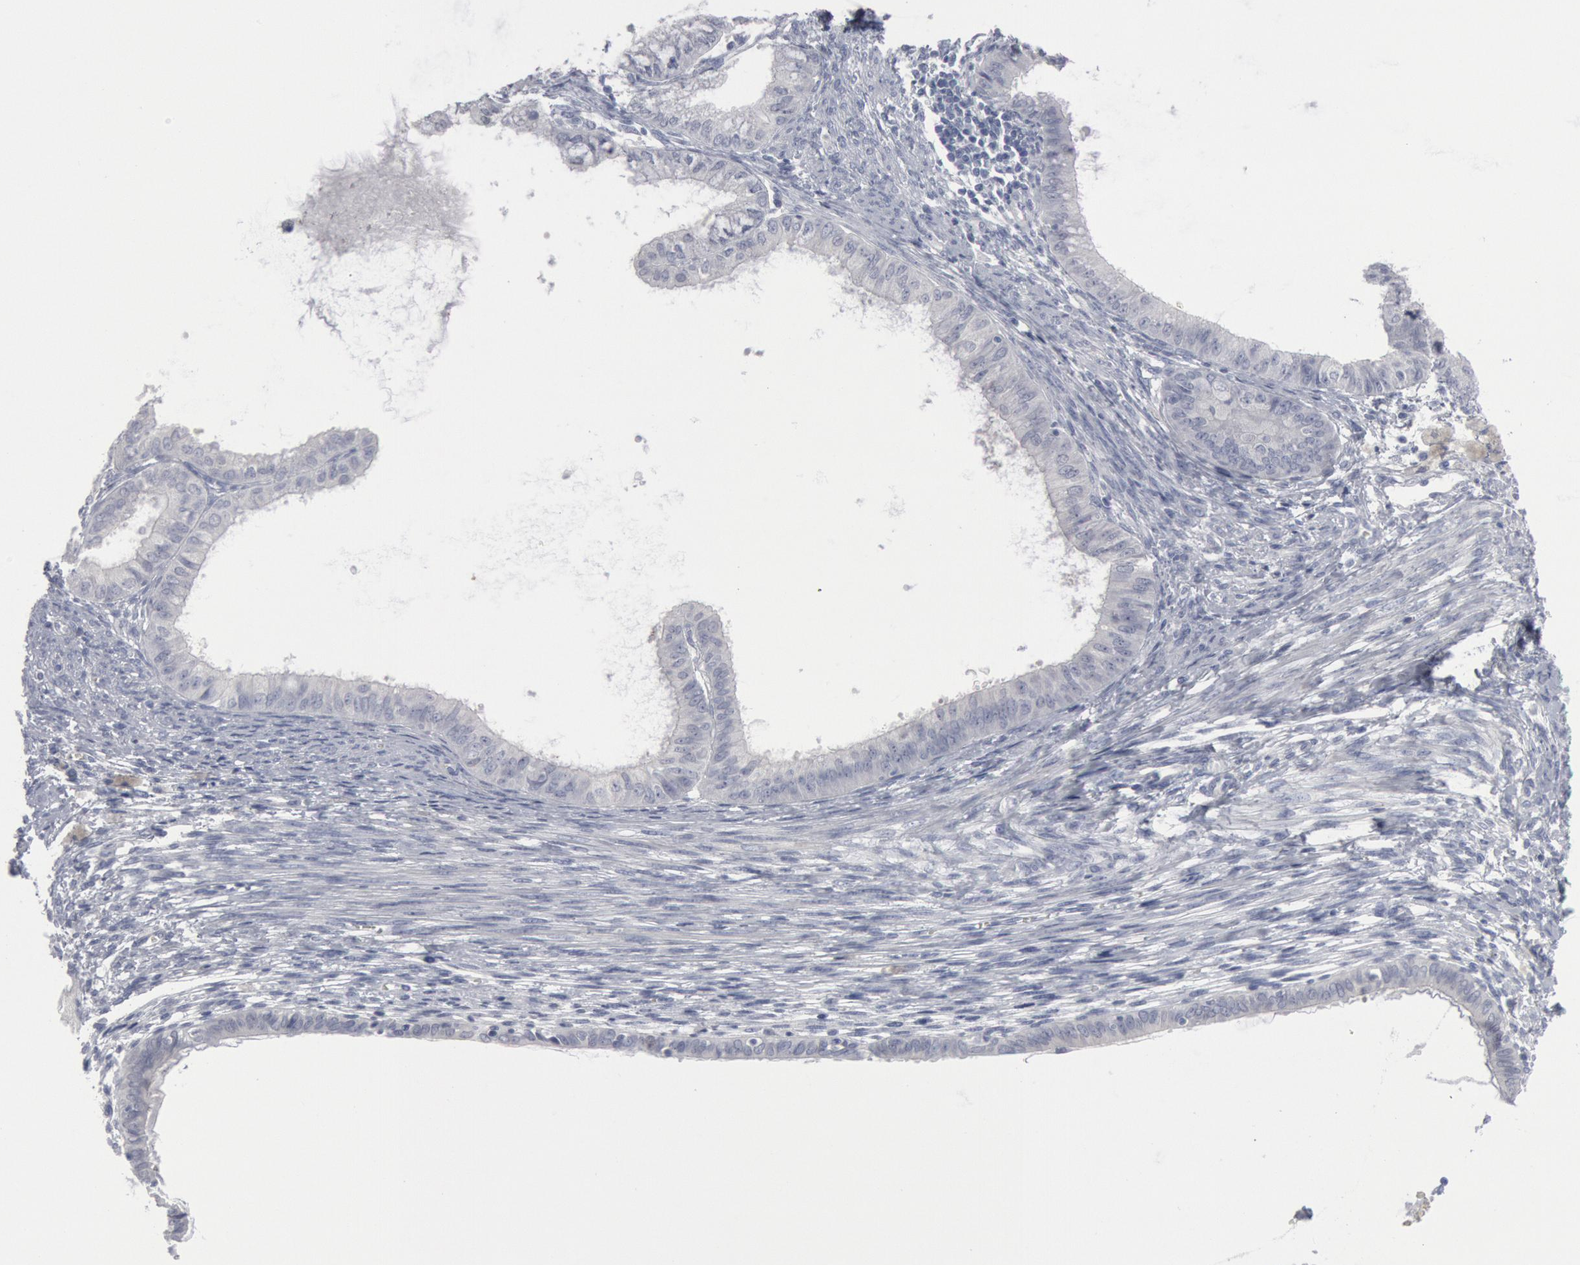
{"staining": {"intensity": "negative", "quantity": "none", "location": "none"}, "tissue": "endometrial cancer", "cell_type": "Tumor cells", "image_type": "cancer", "snomed": [{"axis": "morphology", "description": "Adenocarcinoma, NOS"}, {"axis": "topography", "description": "Endometrium"}], "caption": "DAB immunohistochemical staining of human endometrial cancer exhibits no significant positivity in tumor cells.", "gene": "DMC1", "patient": {"sex": "female", "age": 76}}